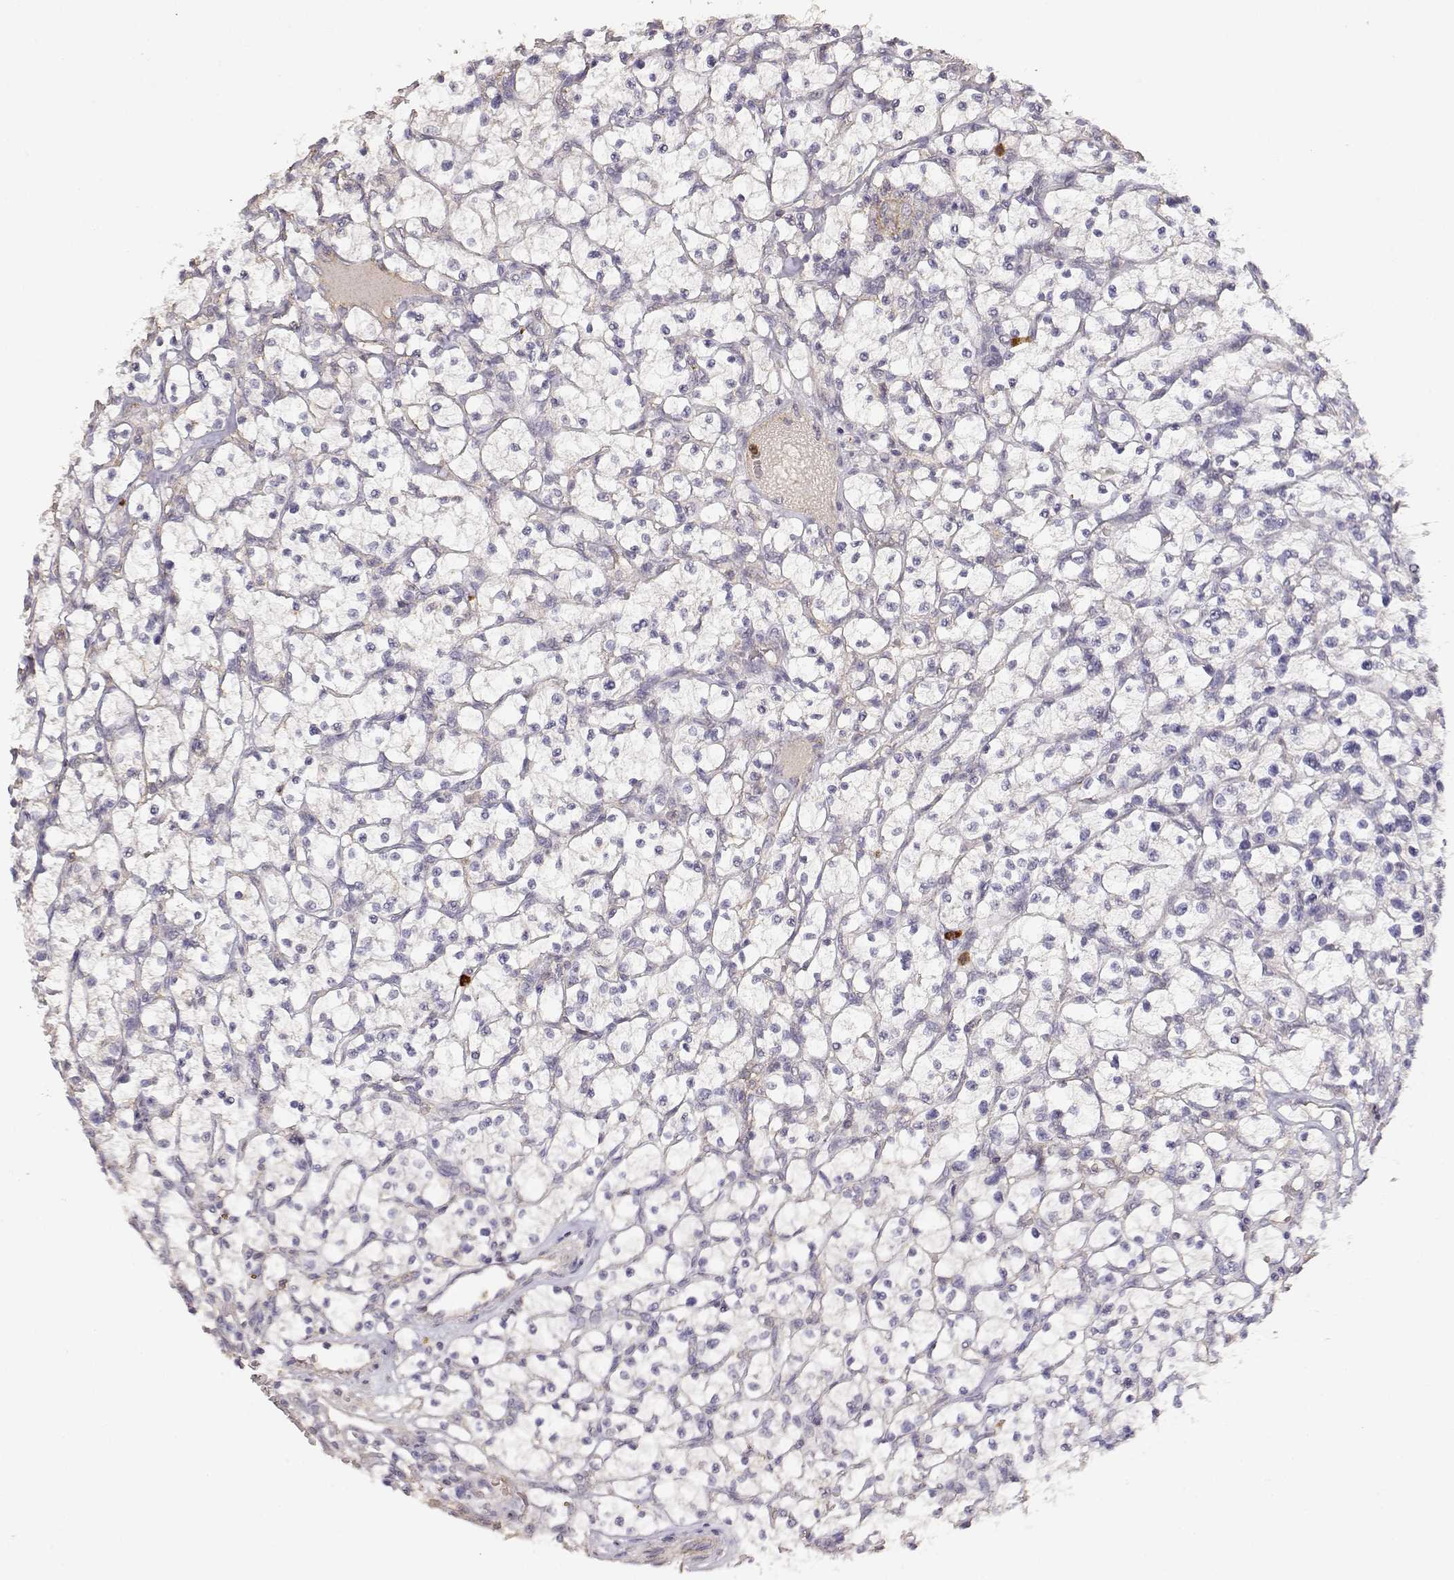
{"staining": {"intensity": "negative", "quantity": "none", "location": "none"}, "tissue": "renal cancer", "cell_type": "Tumor cells", "image_type": "cancer", "snomed": [{"axis": "morphology", "description": "Adenocarcinoma, NOS"}, {"axis": "topography", "description": "Kidney"}], "caption": "A high-resolution image shows IHC staining of renal adenocarcinoma, which demonstrates no significant positivity in tumor cells.", "gene": "TNFRSF10C", "patient": {"sex": "female", "age": 64}}